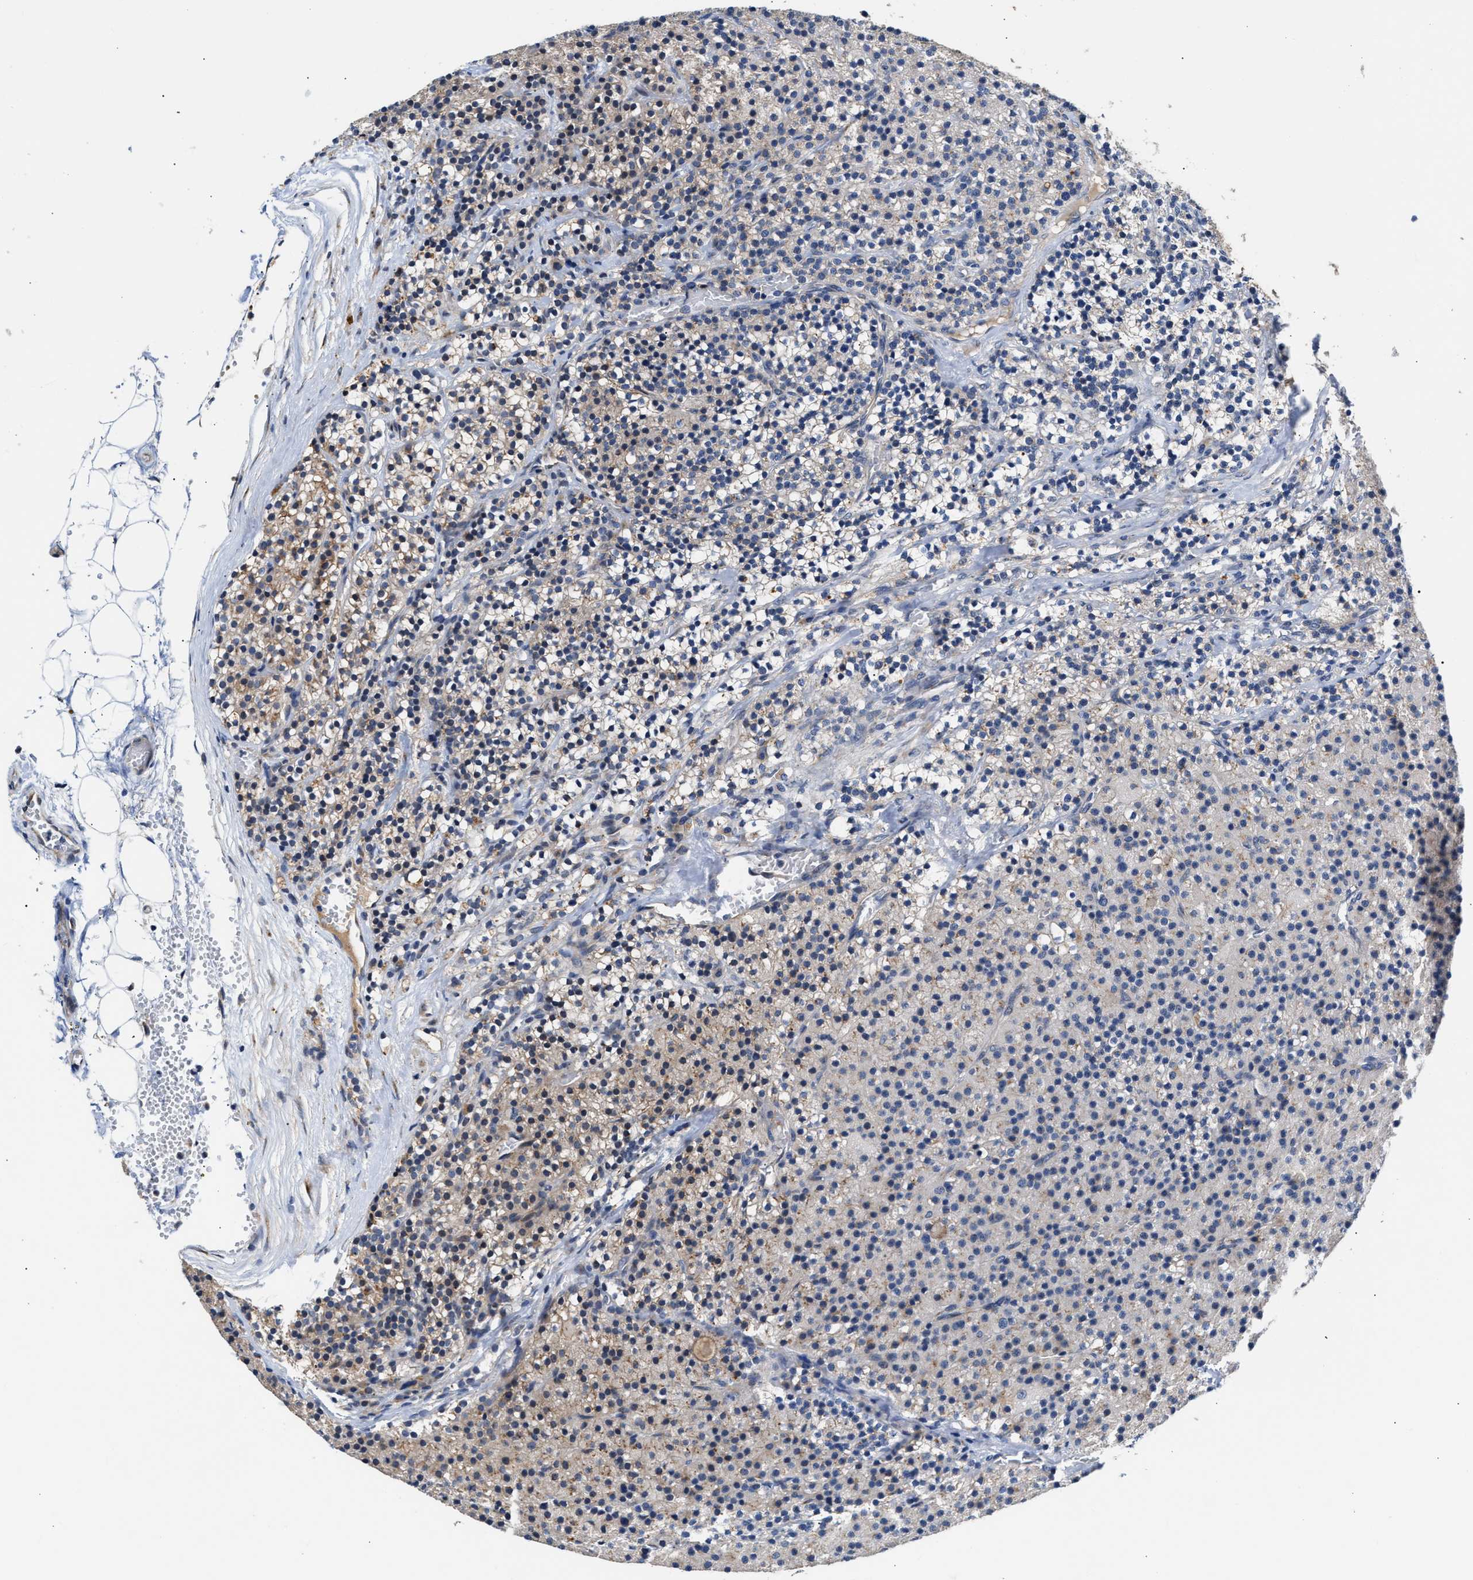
{"staining": {"intensity": "moderate", "quantity": "<25%", "location": "cytoplasmic/membranous"}, "tissue": "parathyroid gland", "cell_type": "Glandular cells", "image_type": "normal", "snomed": [{"axis": "morphology", "description": "Normal tissue, NOS"}, {"axis": "morphology", "description": "Adenoma, NOS"}, {"axis": "topography", "description": "Parathyroid gland"}], "caption": "A micrograph of human parathyroid gland stained for a protein reveals moderate cytoplasmic/membranous brown staining in glandular cells.", "gene": "CCDC146", "patient": {"sex": "male", "age": 75}}